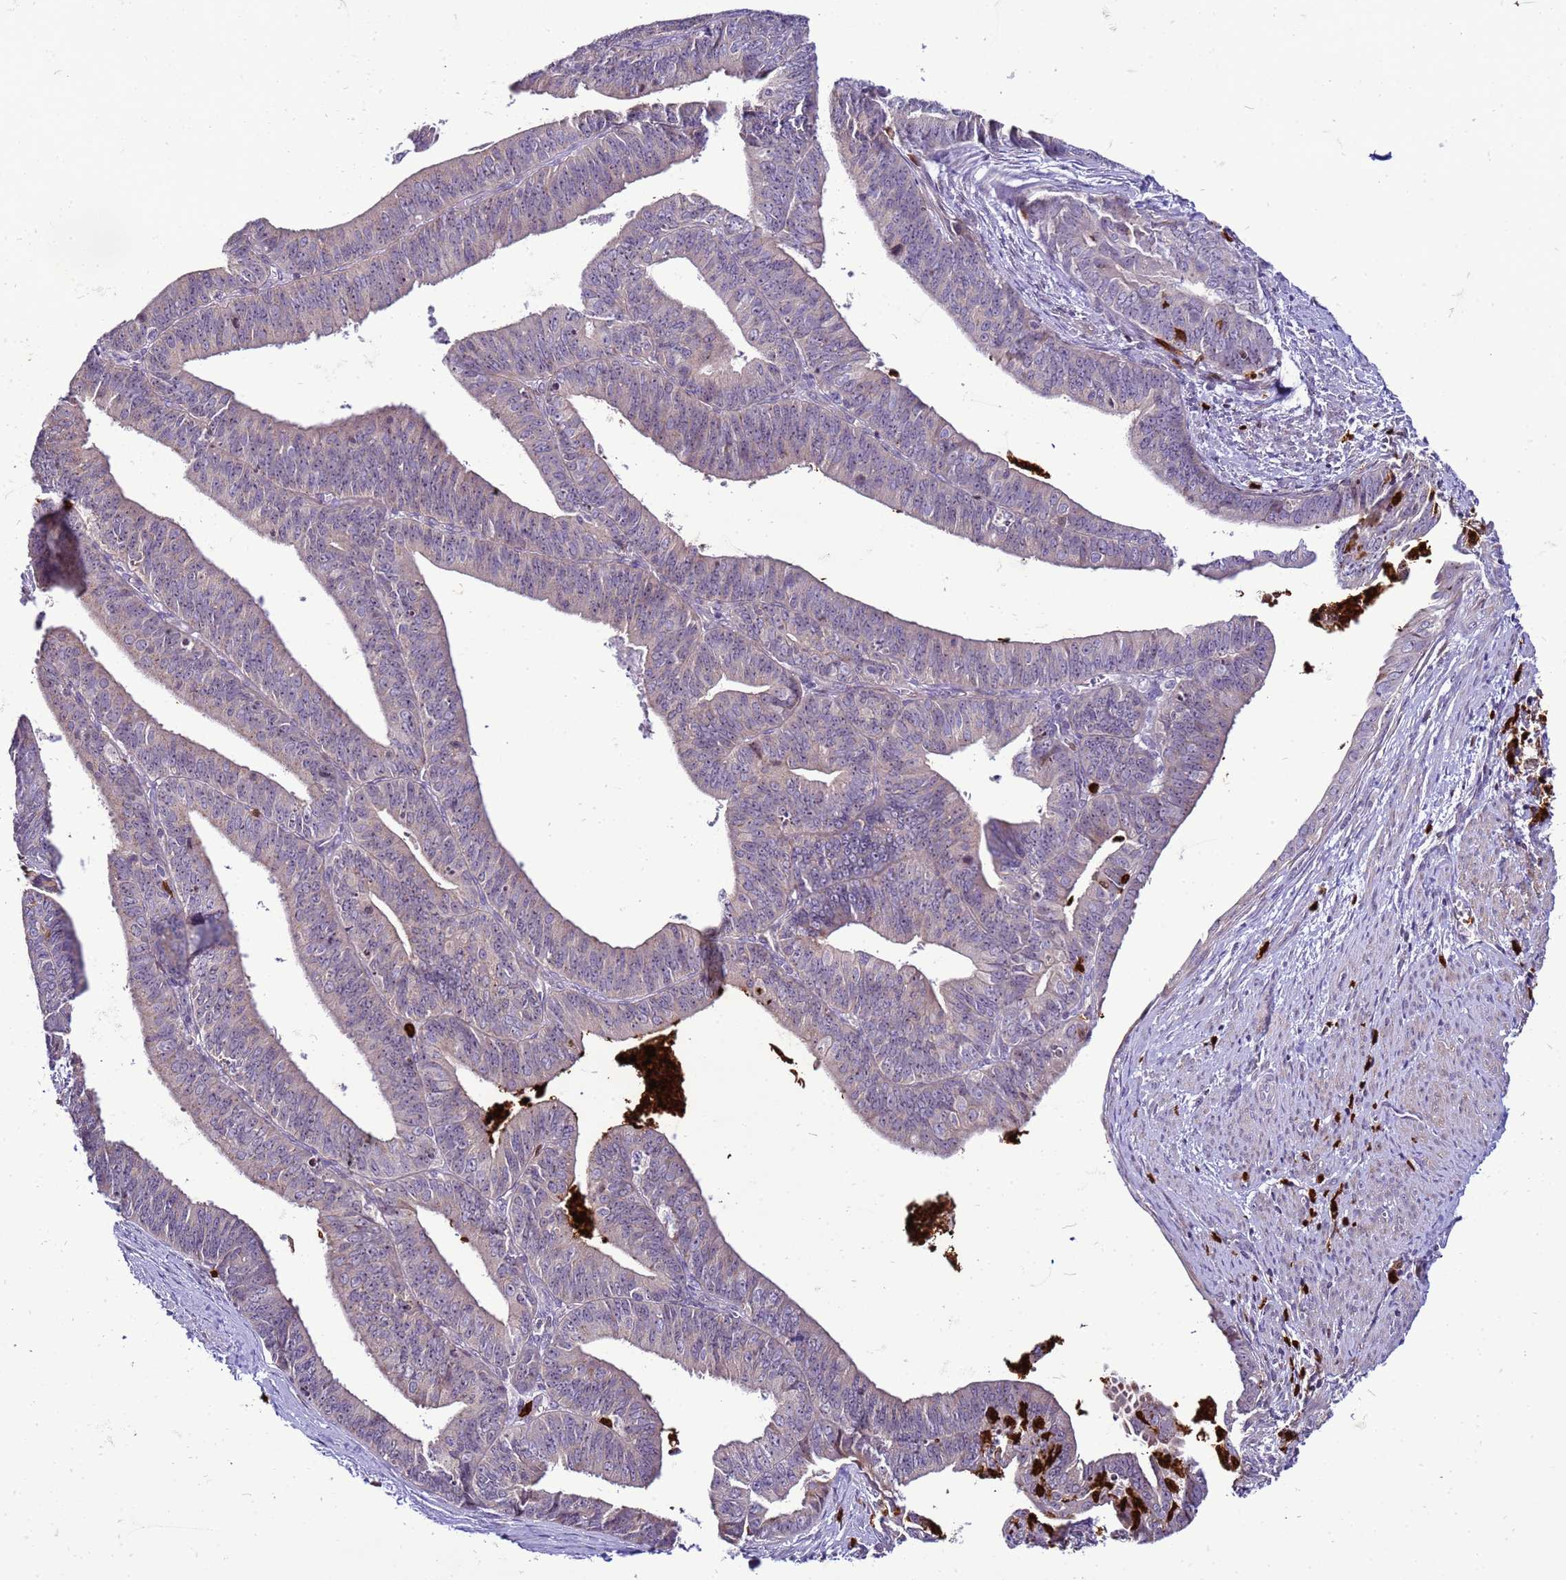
{"staining": {"intensity": "negative", "quantity": "none", "location": "none"}, "tissue": "endometrial cancer", "cell_type": "Tumor cells", "image_type": "cancer", "snomed": [{"axis": "morphology", "description": "Adenocarcinoma, NOS"}, {"axis": "topography", "description": "Endometrium"}], "caption": "The immunohistochemistry histopathology image has no significant expression in tumor cells of endometrial adenocarcinoma tissue.", "gene": "VPS4B", "patient": {"sex": "female", "age": 73}}